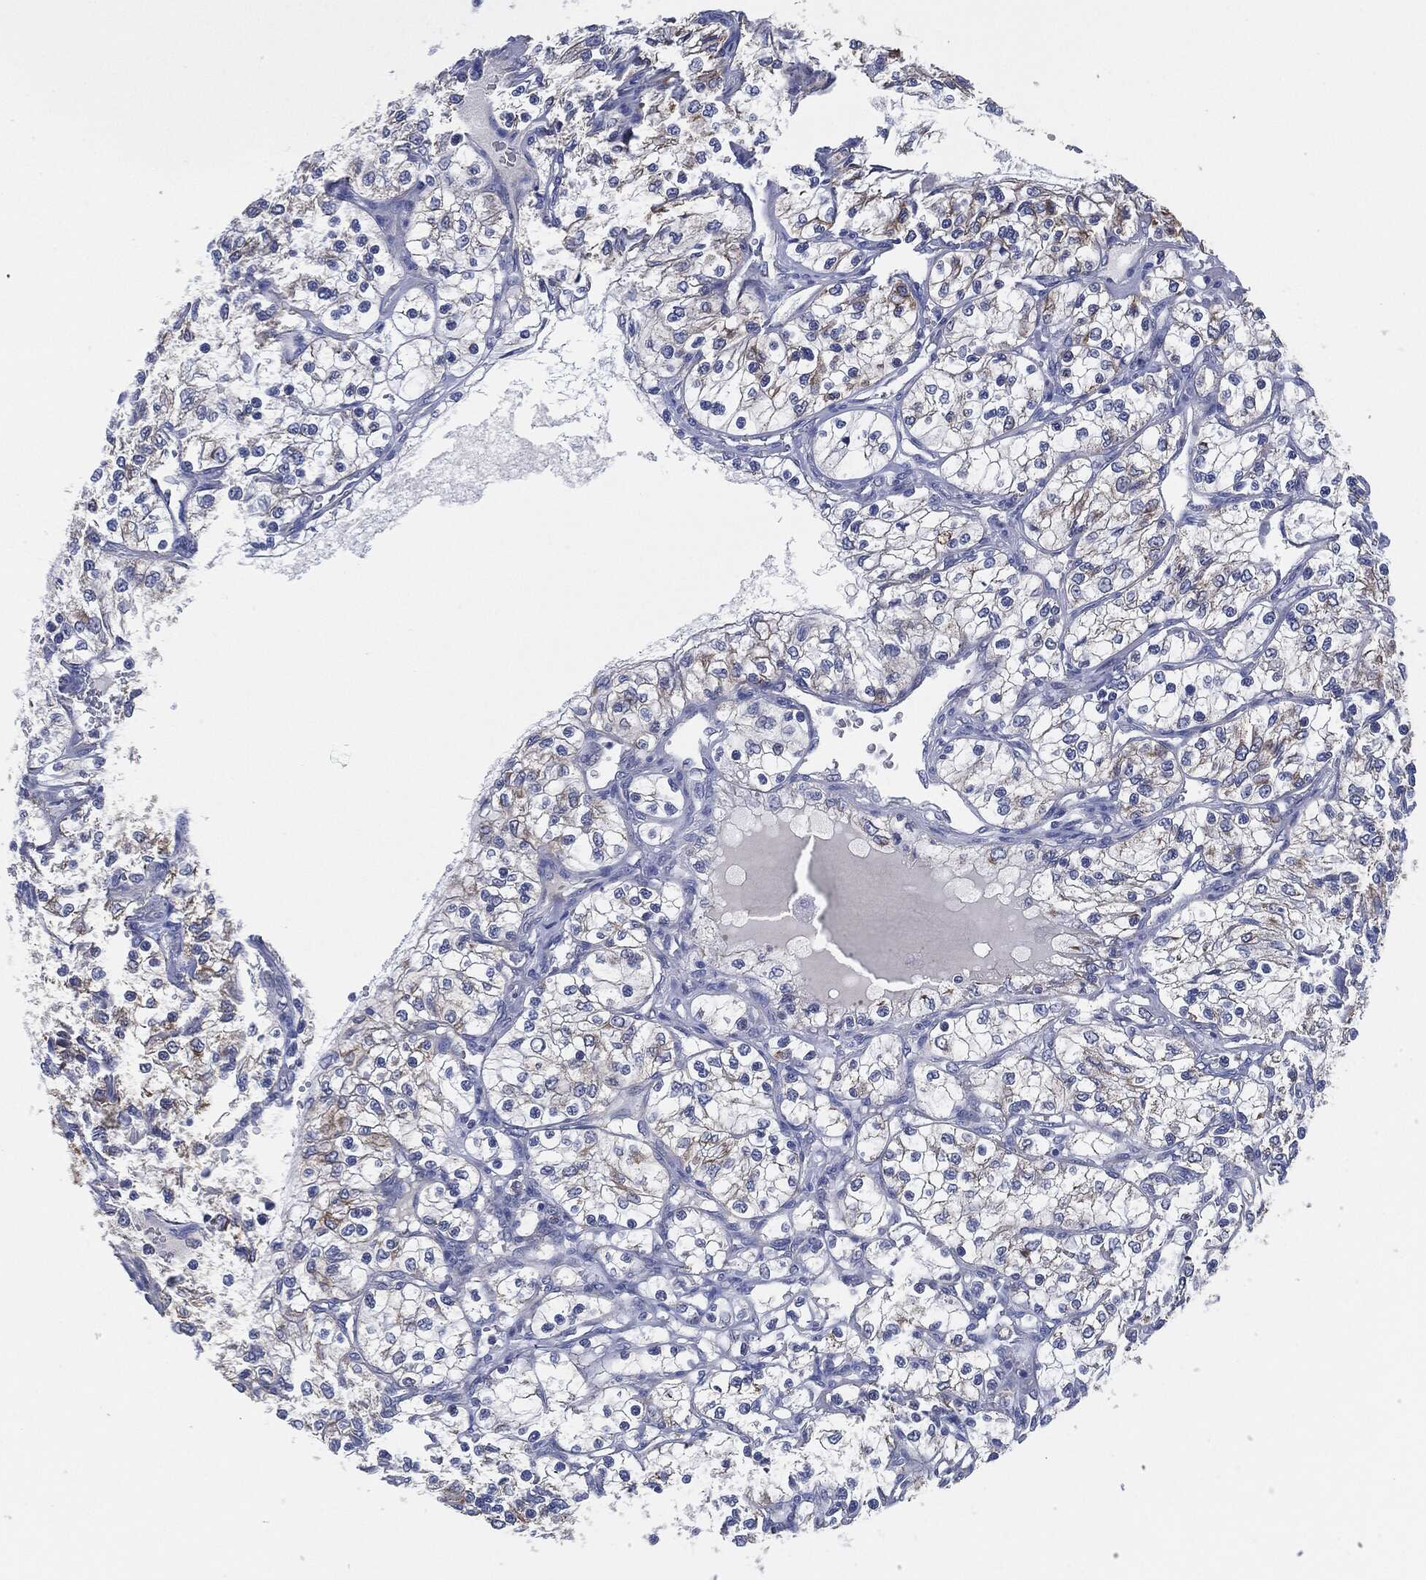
{"staining": {"intensity": "moderate", "quantity": "<25%", "location": "cytoplasmic/membranous"}, "tissue": "renal cancer", "cell_type": "Tumor cells", "image_type": "cancer", "snomed": [{"axis": "morphology", "description": "Adenocarcinoma, NOS"}, {"axis": "topography", "description": "Kidney"}], "caption": "A low amount of moderate cytoplasmic/membranous positivity is appreciated in about <25% of tumor cells in renal adenocarcinoma tissue. The protein is shown in brown color, while the nuclei are stained blue.", "gene": "SHROOM2", "patient": {"sex": "female", "age": 69}}